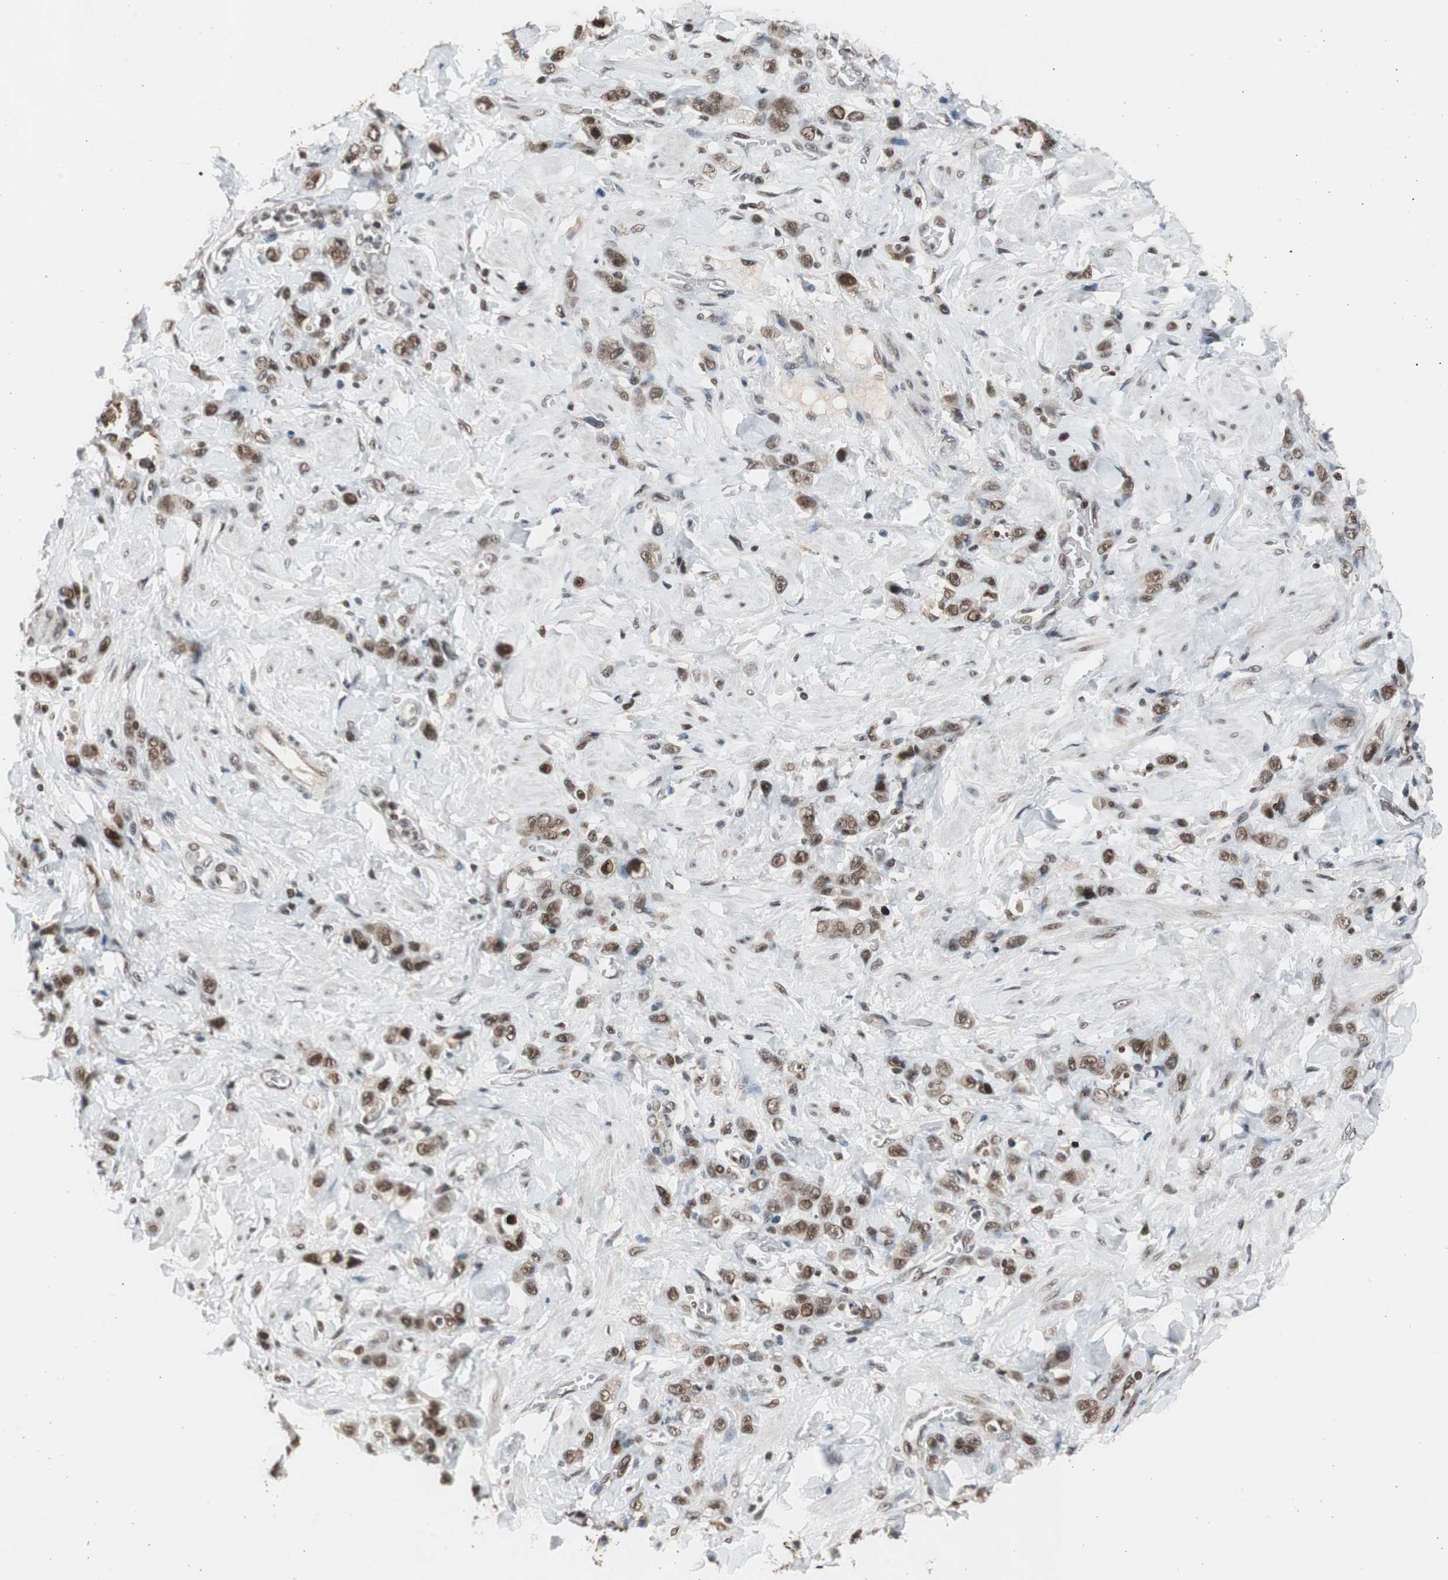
{"staining": {"intensity": "strong", "quantity": ">75%", "location": "nuclear"}, "tissue": "stomach cancer", "cell_type": "Tumor cells", "image_type": "cancer", "snomed": [{"axis": "morphology", "description": "Adenocarcinoma, NOS"}, {"axis": "topography", "description": "Stomach"}], "caption": "Stomach cancer (adenocarcinoma) stained with a protein marker exhibits strong staining in tumor cells.", "gene": "RPA1", "patient": {"sex": "male", "age": 82}}